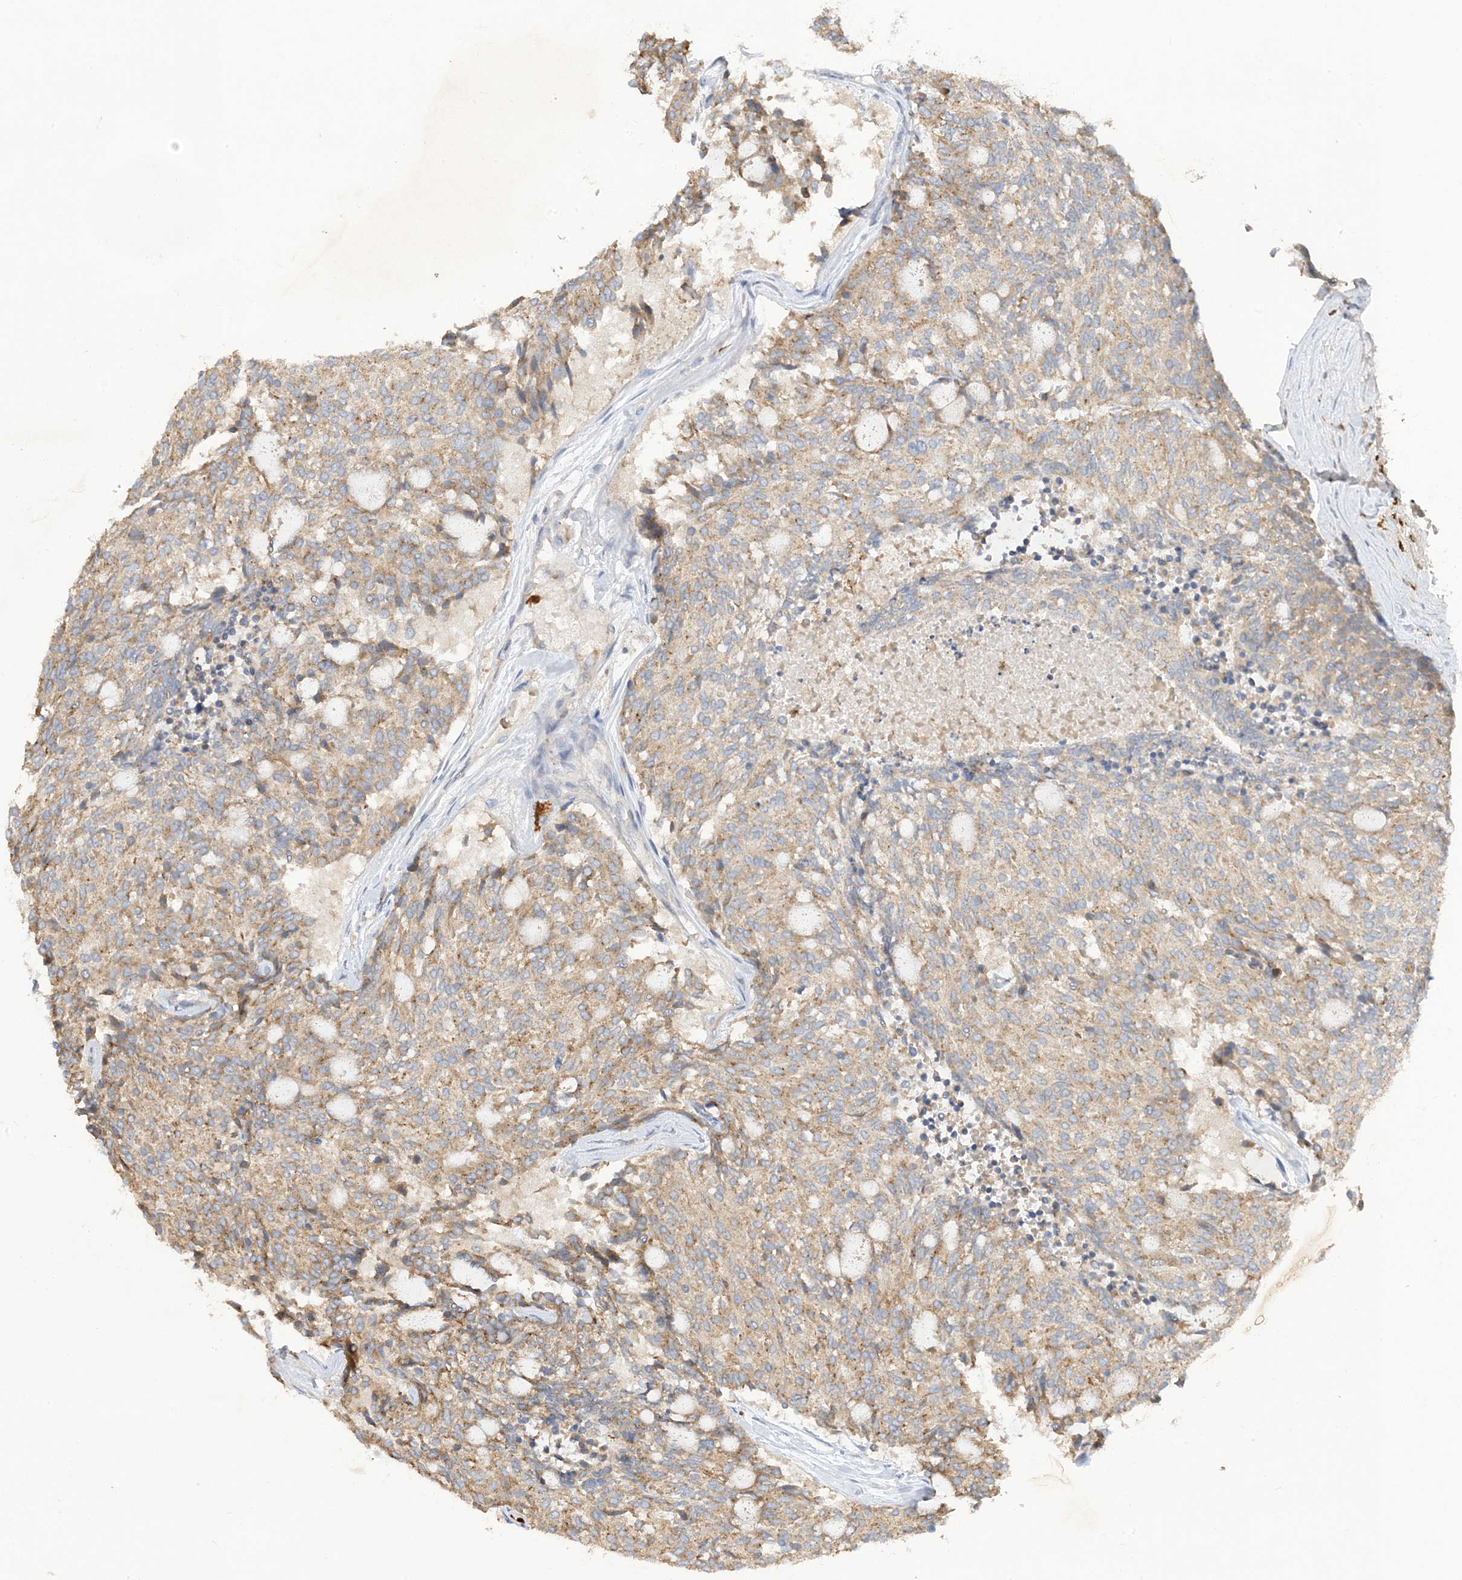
{"staining": {"intensity": "moderate", "quantity": ">75%", "location": "cytoplasmic/membranous"}, "tissue": "carcinoid", "cell_type": "Tumor cells", "image_type": "cancer", "snomed": [{"axis": "morphology", "description": "Carcinoid, malignant, NOS"}, {"axis": "topography", "description": "Pancreas"}], "caption": "This histopathology image shows IHC staining of human malignant carcinoid, with medium moderate cytoplasmic/membranous expression in about >75% of tumor cells.", "gene": "DPP9", "patient": {"sex": "female", "age": 54}}